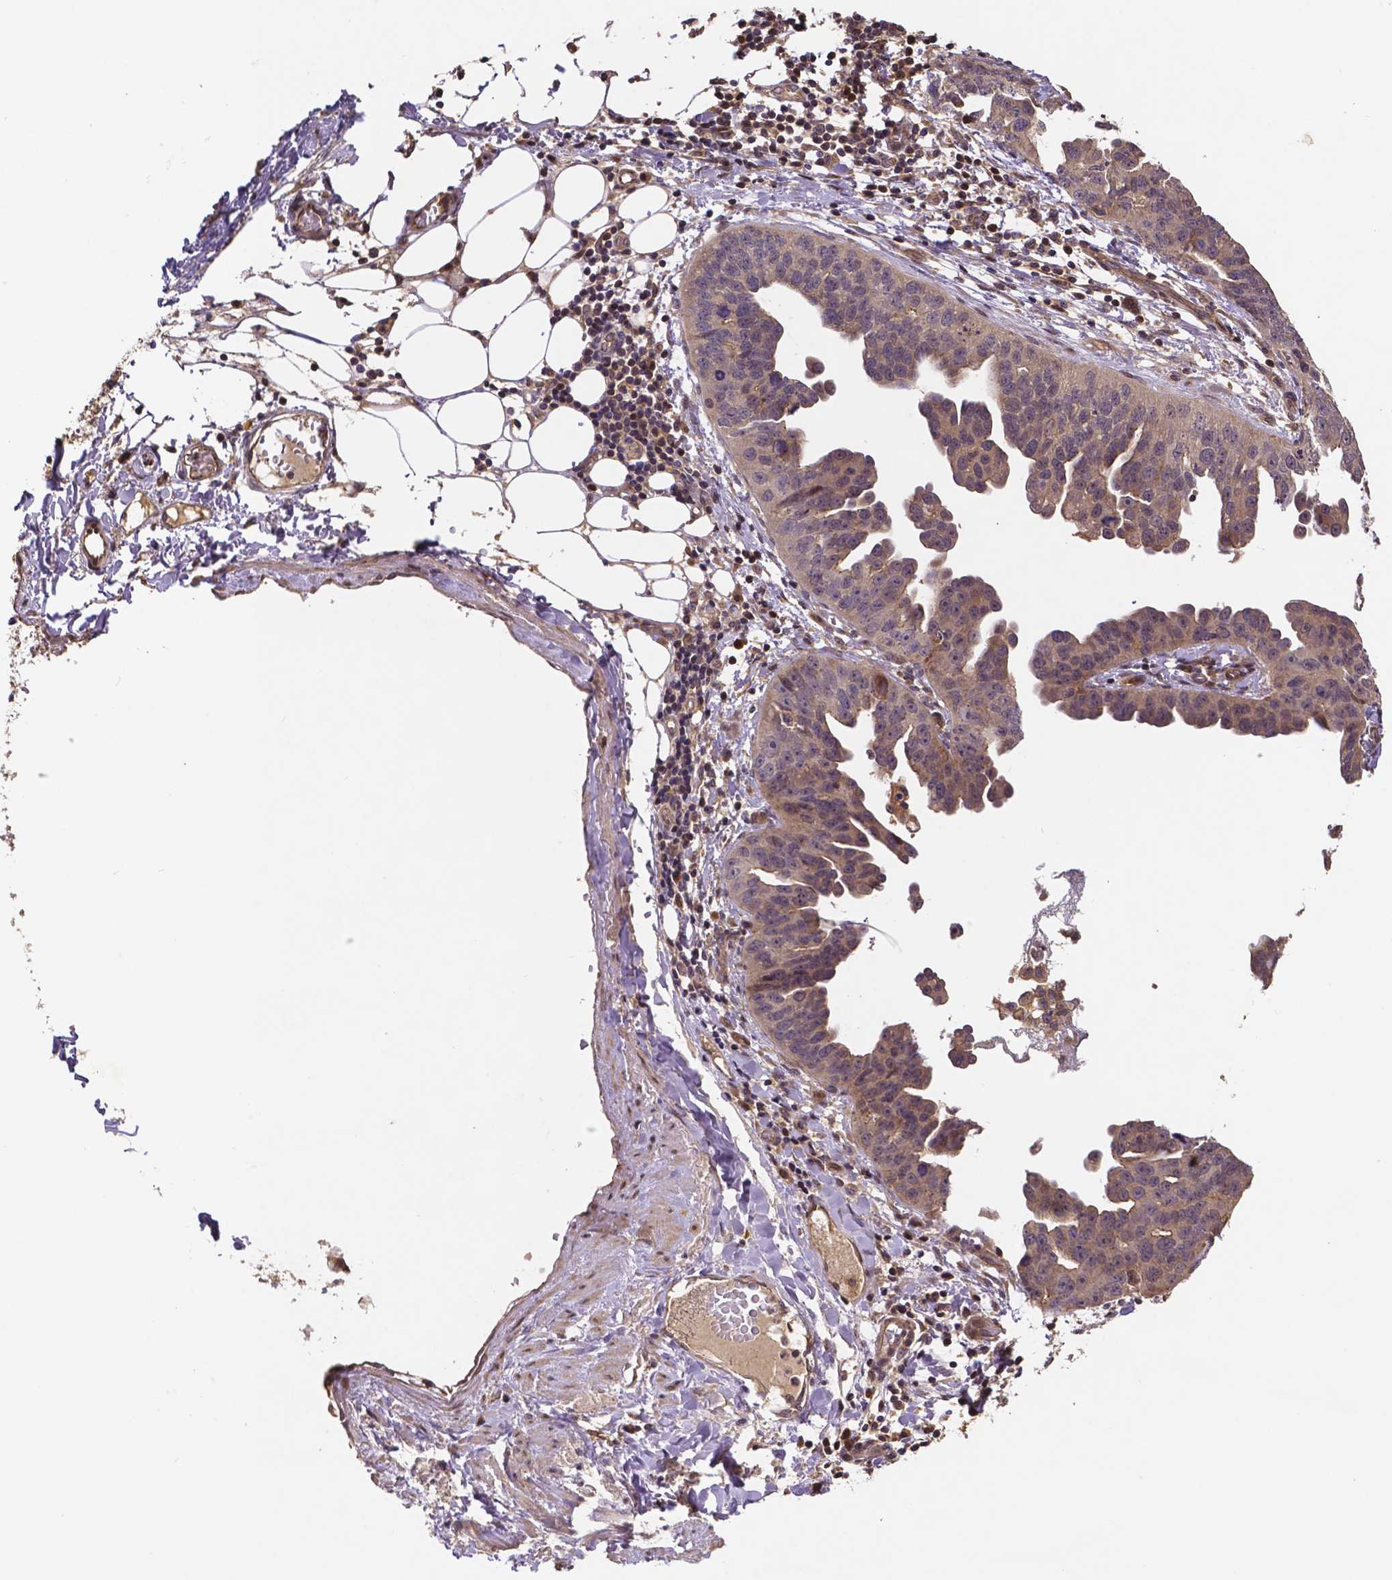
{"staining": {"intensity": "weak", "quantity": "<25%", "location": "cytoplasmic/membranous"}, "tissue": "ovarian cancer", "cell_type": "Tumor cells", "image_type": "cancer", "snomed": [{"axis": "morphology", "description": "Cystadenocarcinoma, serous, NOS"}, {"axis": "topography", "description": "Ovary"}], "caption": "Immunohistochemistry of serous cystadenocarcinoma (ovarian) exhibits no positivity in tumor cells. (DAB (3,3'-diaminobenzidine) IHC with hematoxylin counter stain).", "gene": "RNF123", "patient": {"sex": "female", "age": 75}}